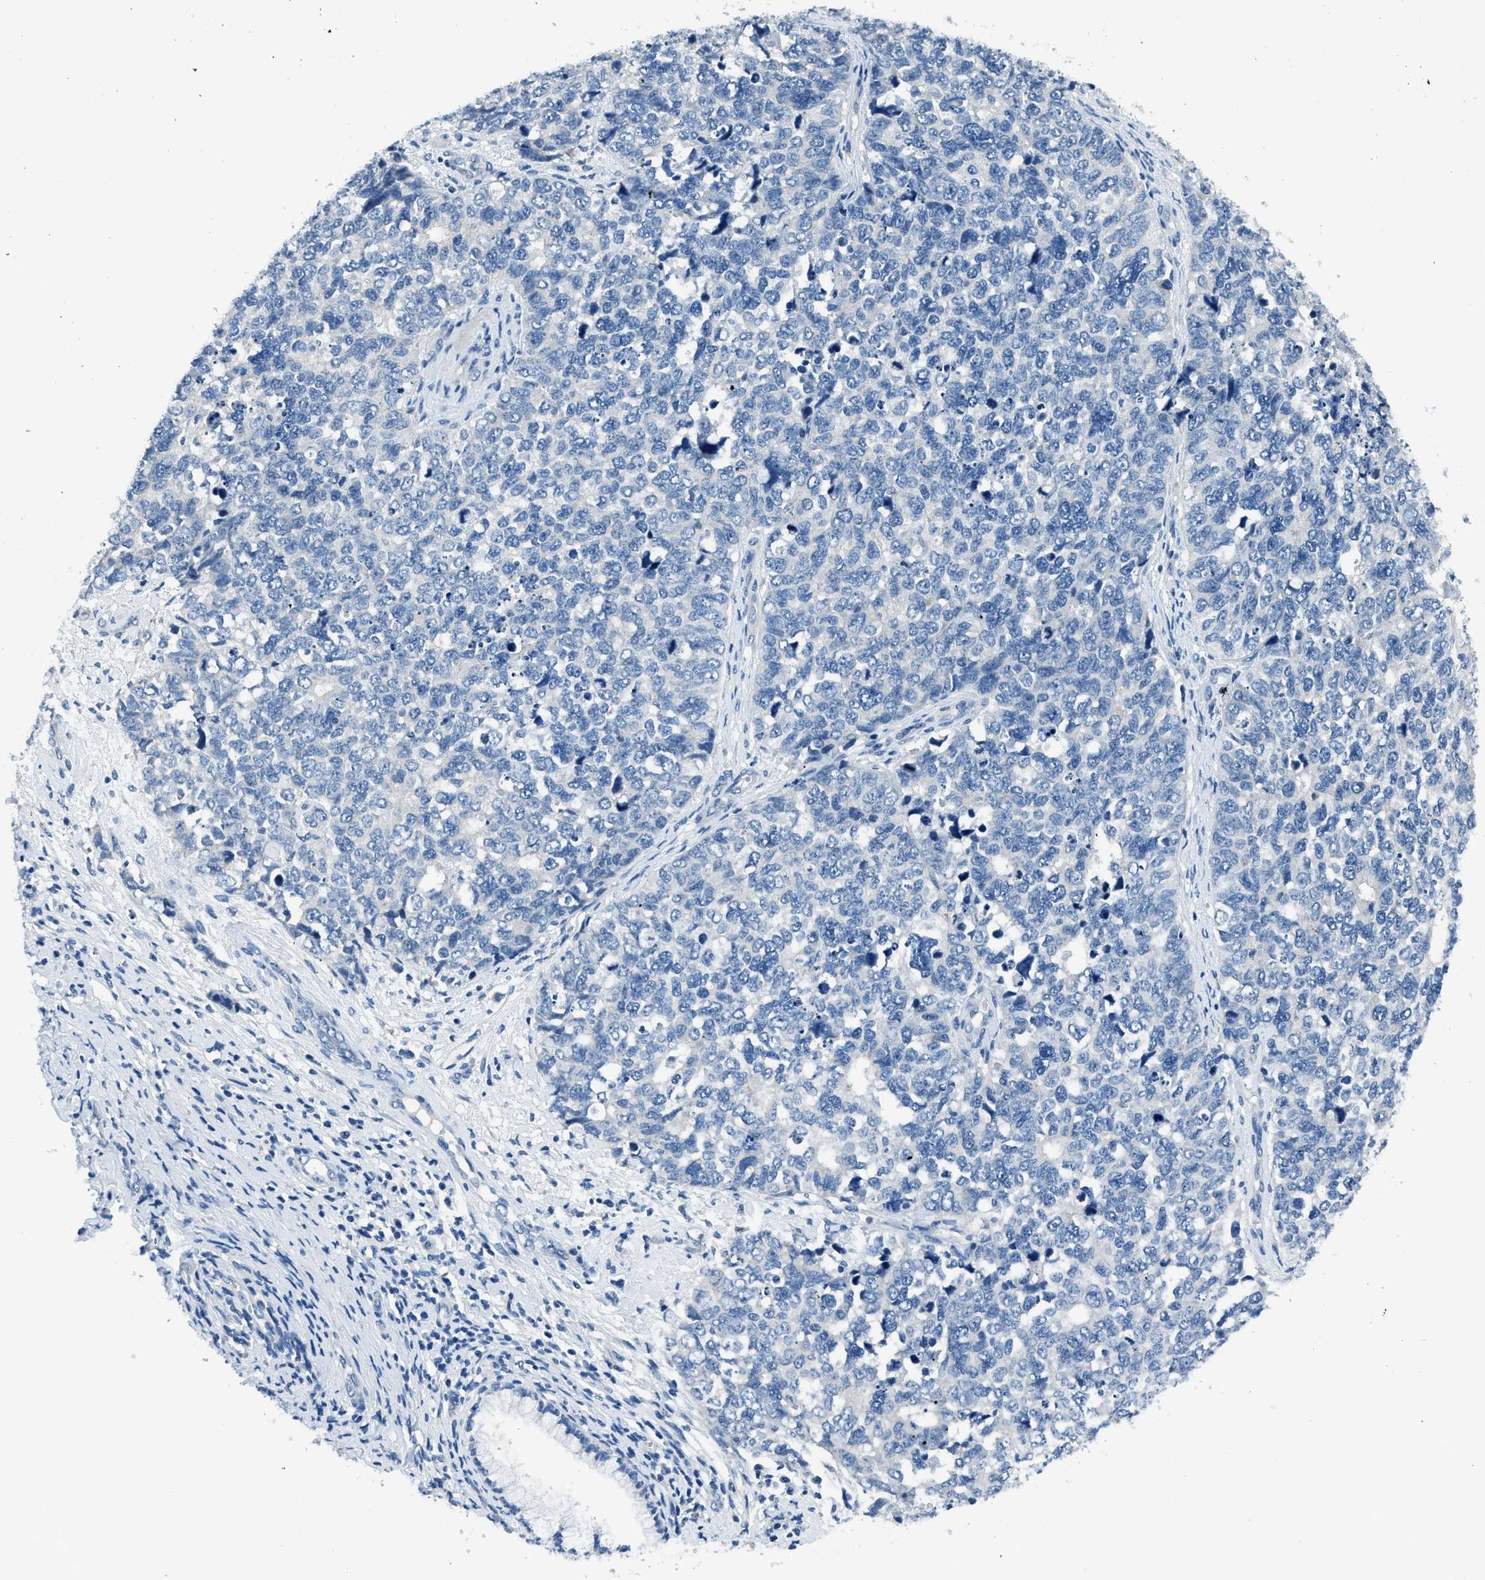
{"staining": {"intensity": "negative", "quantity": "none", "location": "none"}, "tissue": "cervical cancer", "cell_type": "Tumor cells", "image_type": "cancer", "snomed": [{"axis": "morphology", "description": "Squamous cell carcinoma, NOS"}, {"axis": "topography", "description": "Cervix"}], "caption": "Histopathology image shows no protein expression in tumor cells of cervical cancer tissue. (Brightfield microscopy of DAB immunohistochemistry at high magnification).", "gene": "GJA3", "patient": {"sex": "female", "age": 63}}